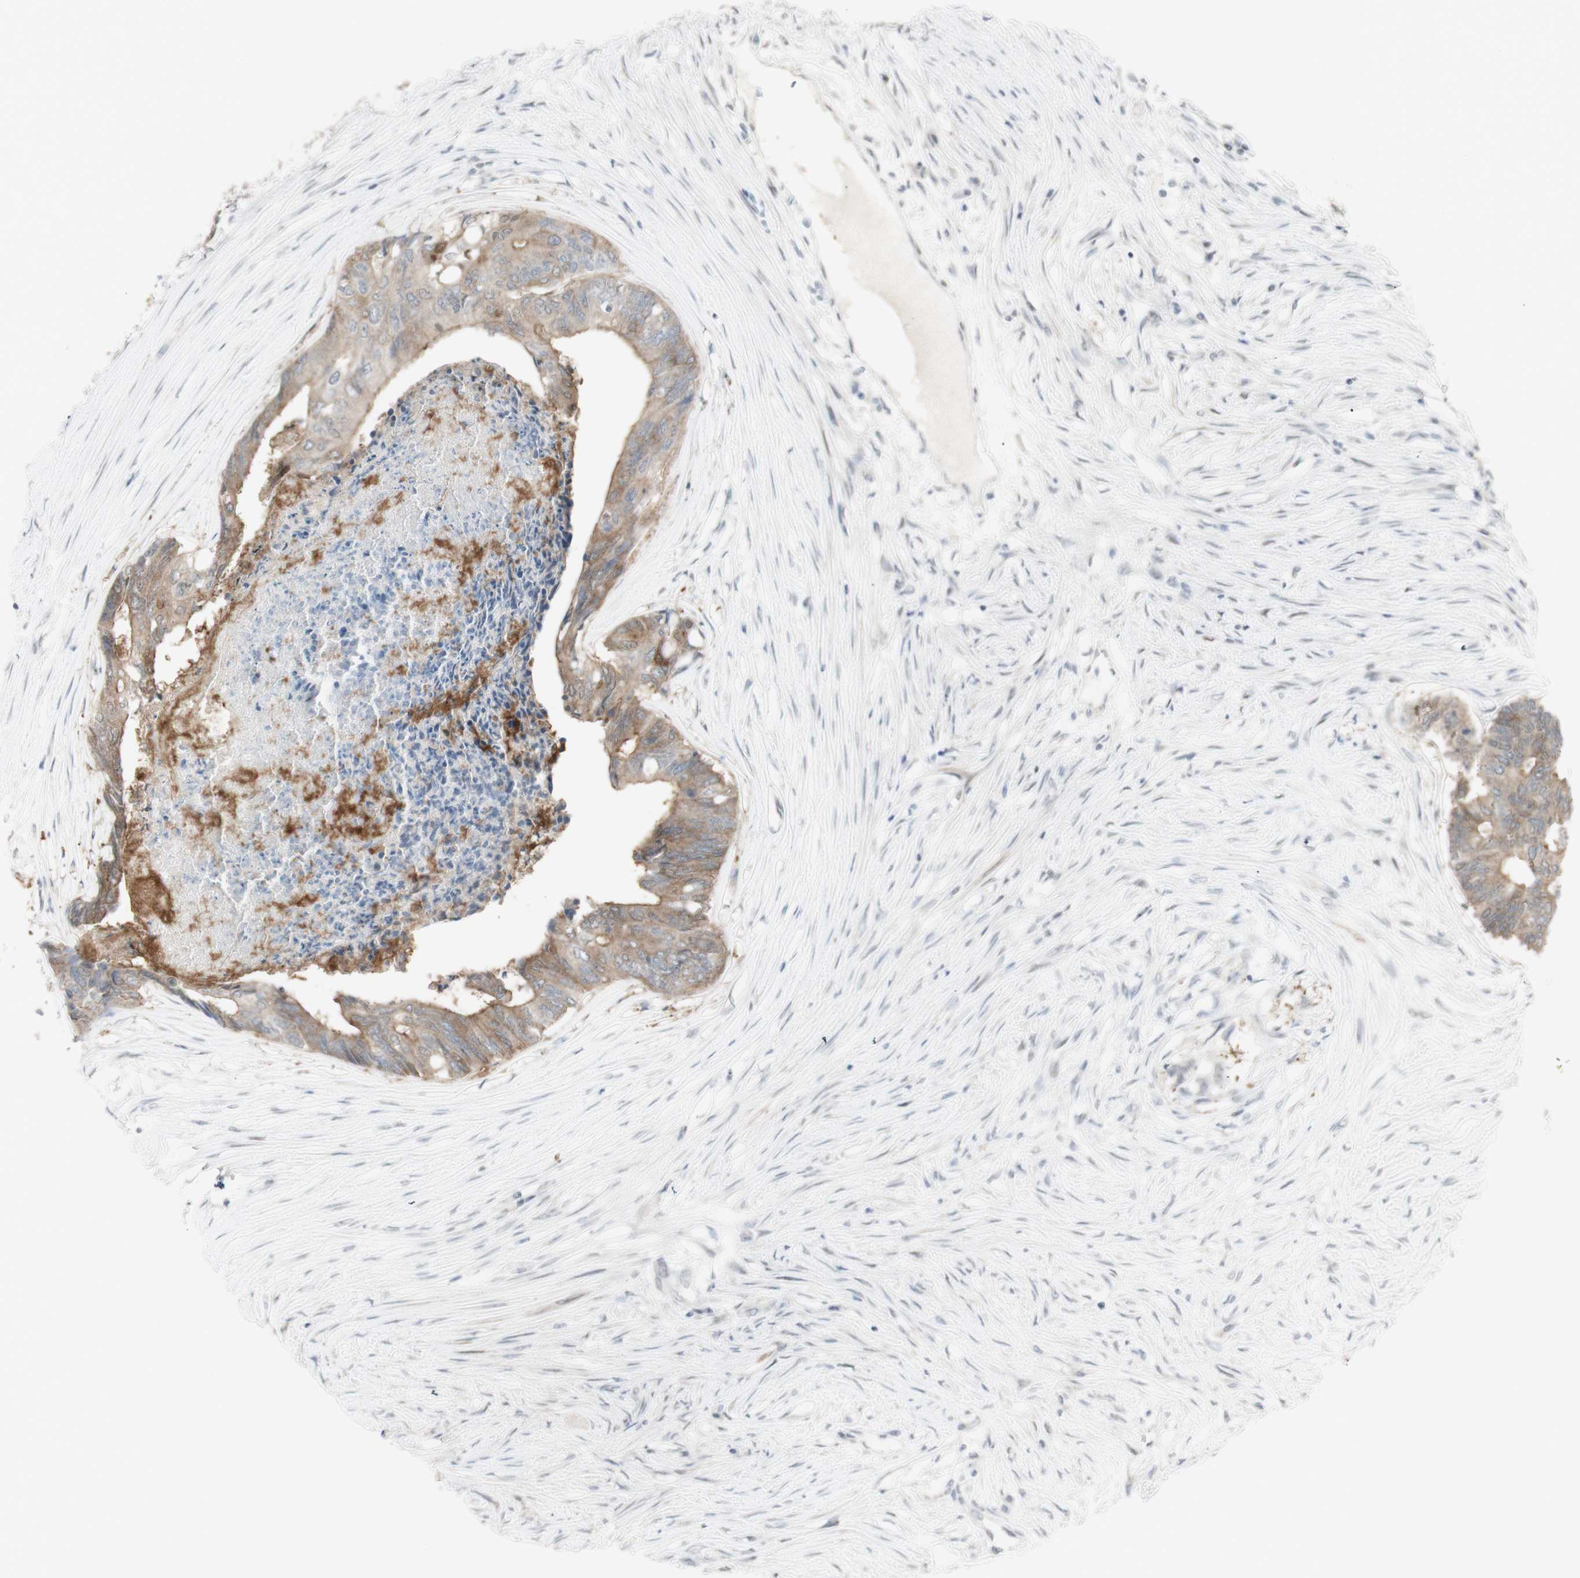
{"staining": {"intensity": "moderate", "quantity": ">75%", "location": "cytoplasmic/membranous"}, "tissue": "colorectal cancer", "cell_type": "Tumor cells", "image_type": "cancer", "snomed": [{"axis": "morphology", "description": "Adenocarcinoma, NOS"}, {"axis": "topography", "description": "Rectum"}], "caption": "The image reveals staining of adenocarcinoma (colorectal), revealing moderate cytoplasmic/membranous protein expression (brown color) within tumor cells. The staining was performed using DAB, with brown indicating positive protein expression. Nuclei are stained blue with hematoxylin.", "gene": "C1orf116", "patient": {"sex": "male", "age": 63}}